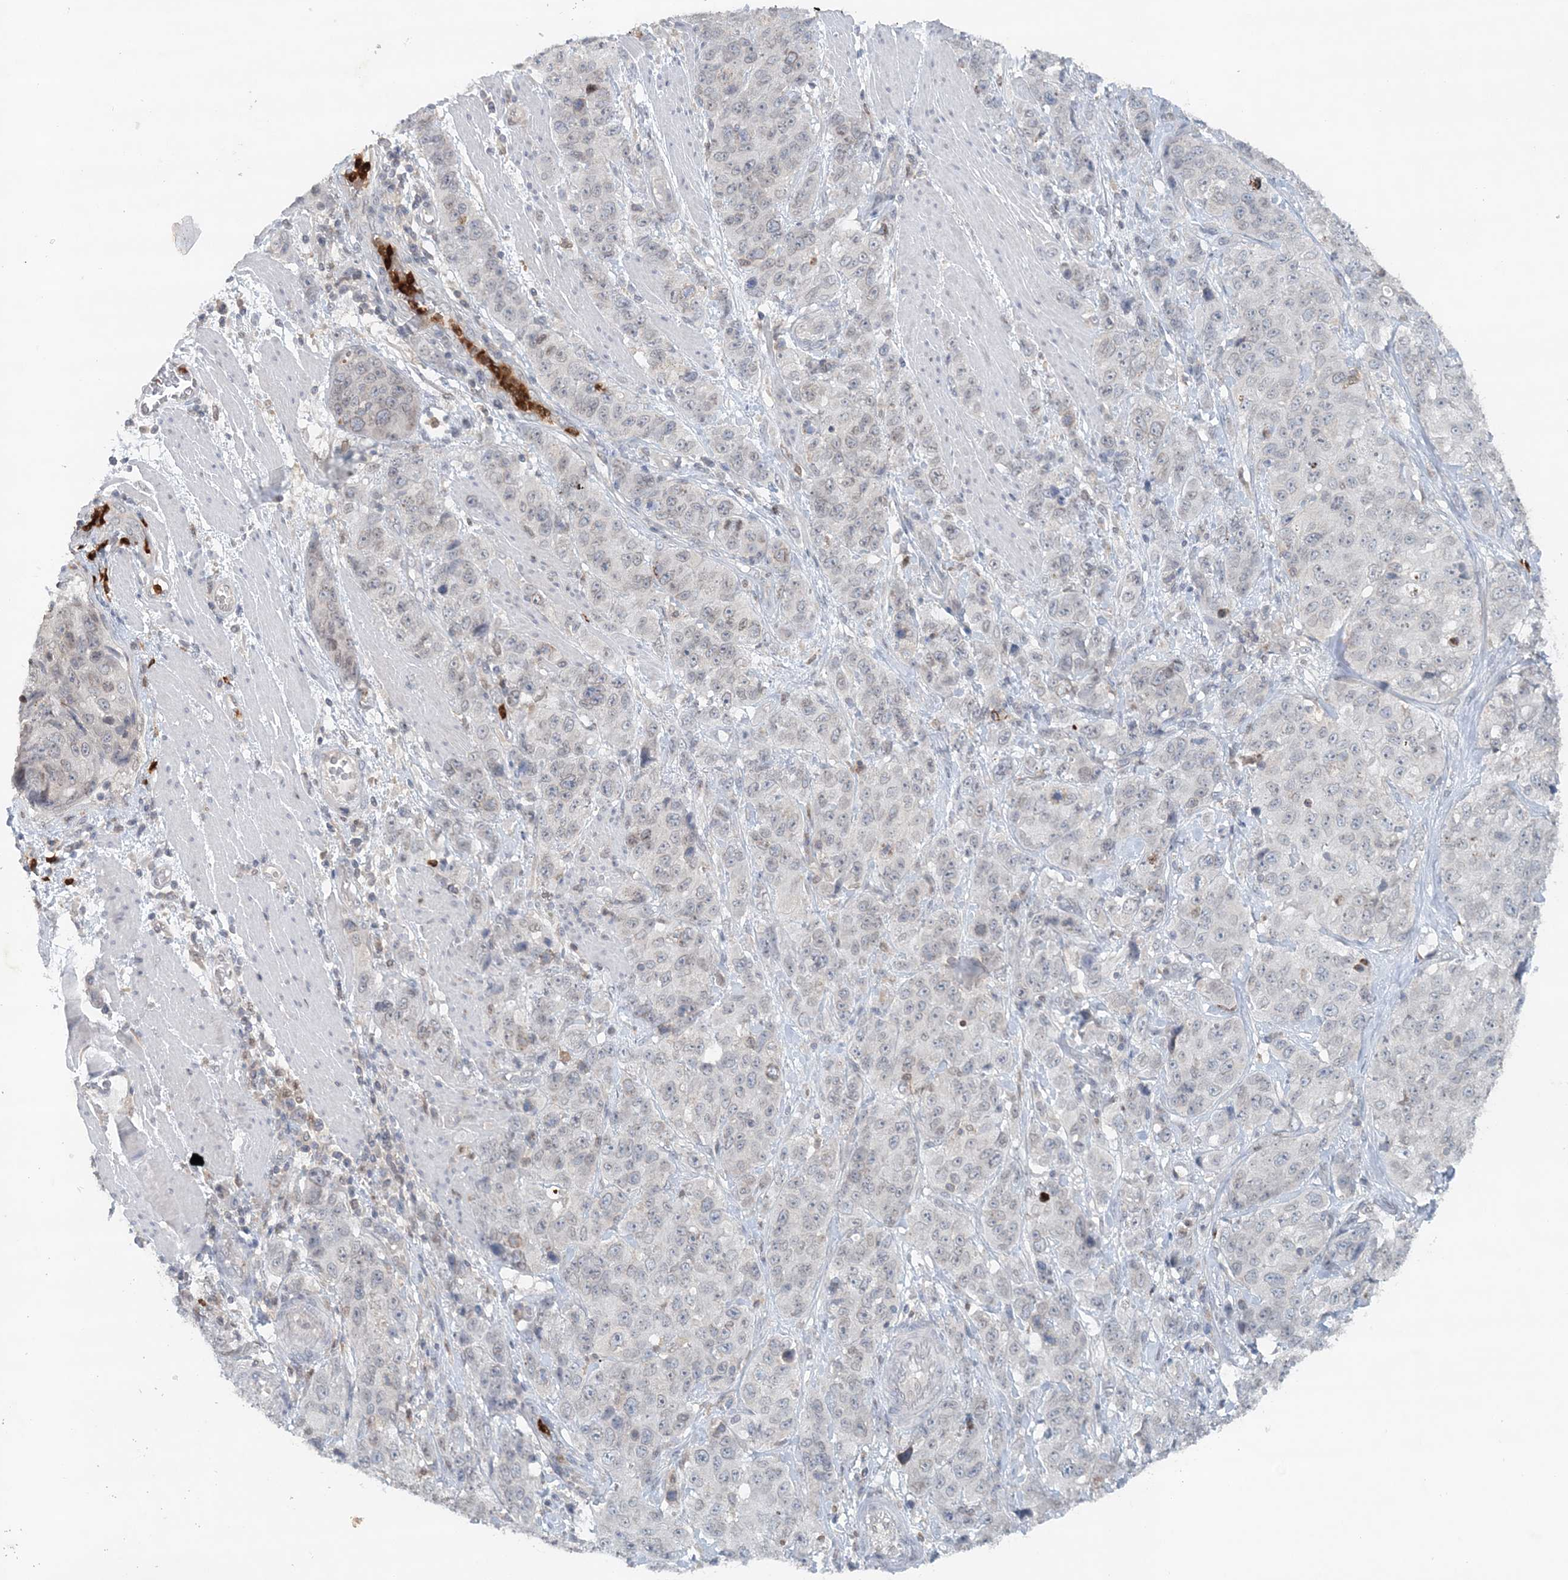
{"staining": {"intensity": "negative", "quantity": "none", "location": "none"}, "tissue": "stomach cancer", "cell_type": "Tumor cells", "image_type": "cancer", "snomed": [{"axis": "morphology", "description": "Adenocarcinoma, NOS"}, {"axis": "topography", "description": "Stomach"}], "caption": "The immunohistochemistry (IHC) image has no significant staining in tumor cells of stomach cancer tissue.", "gene": "NUP54", "patient": {"sex": "male", "age": 48}}